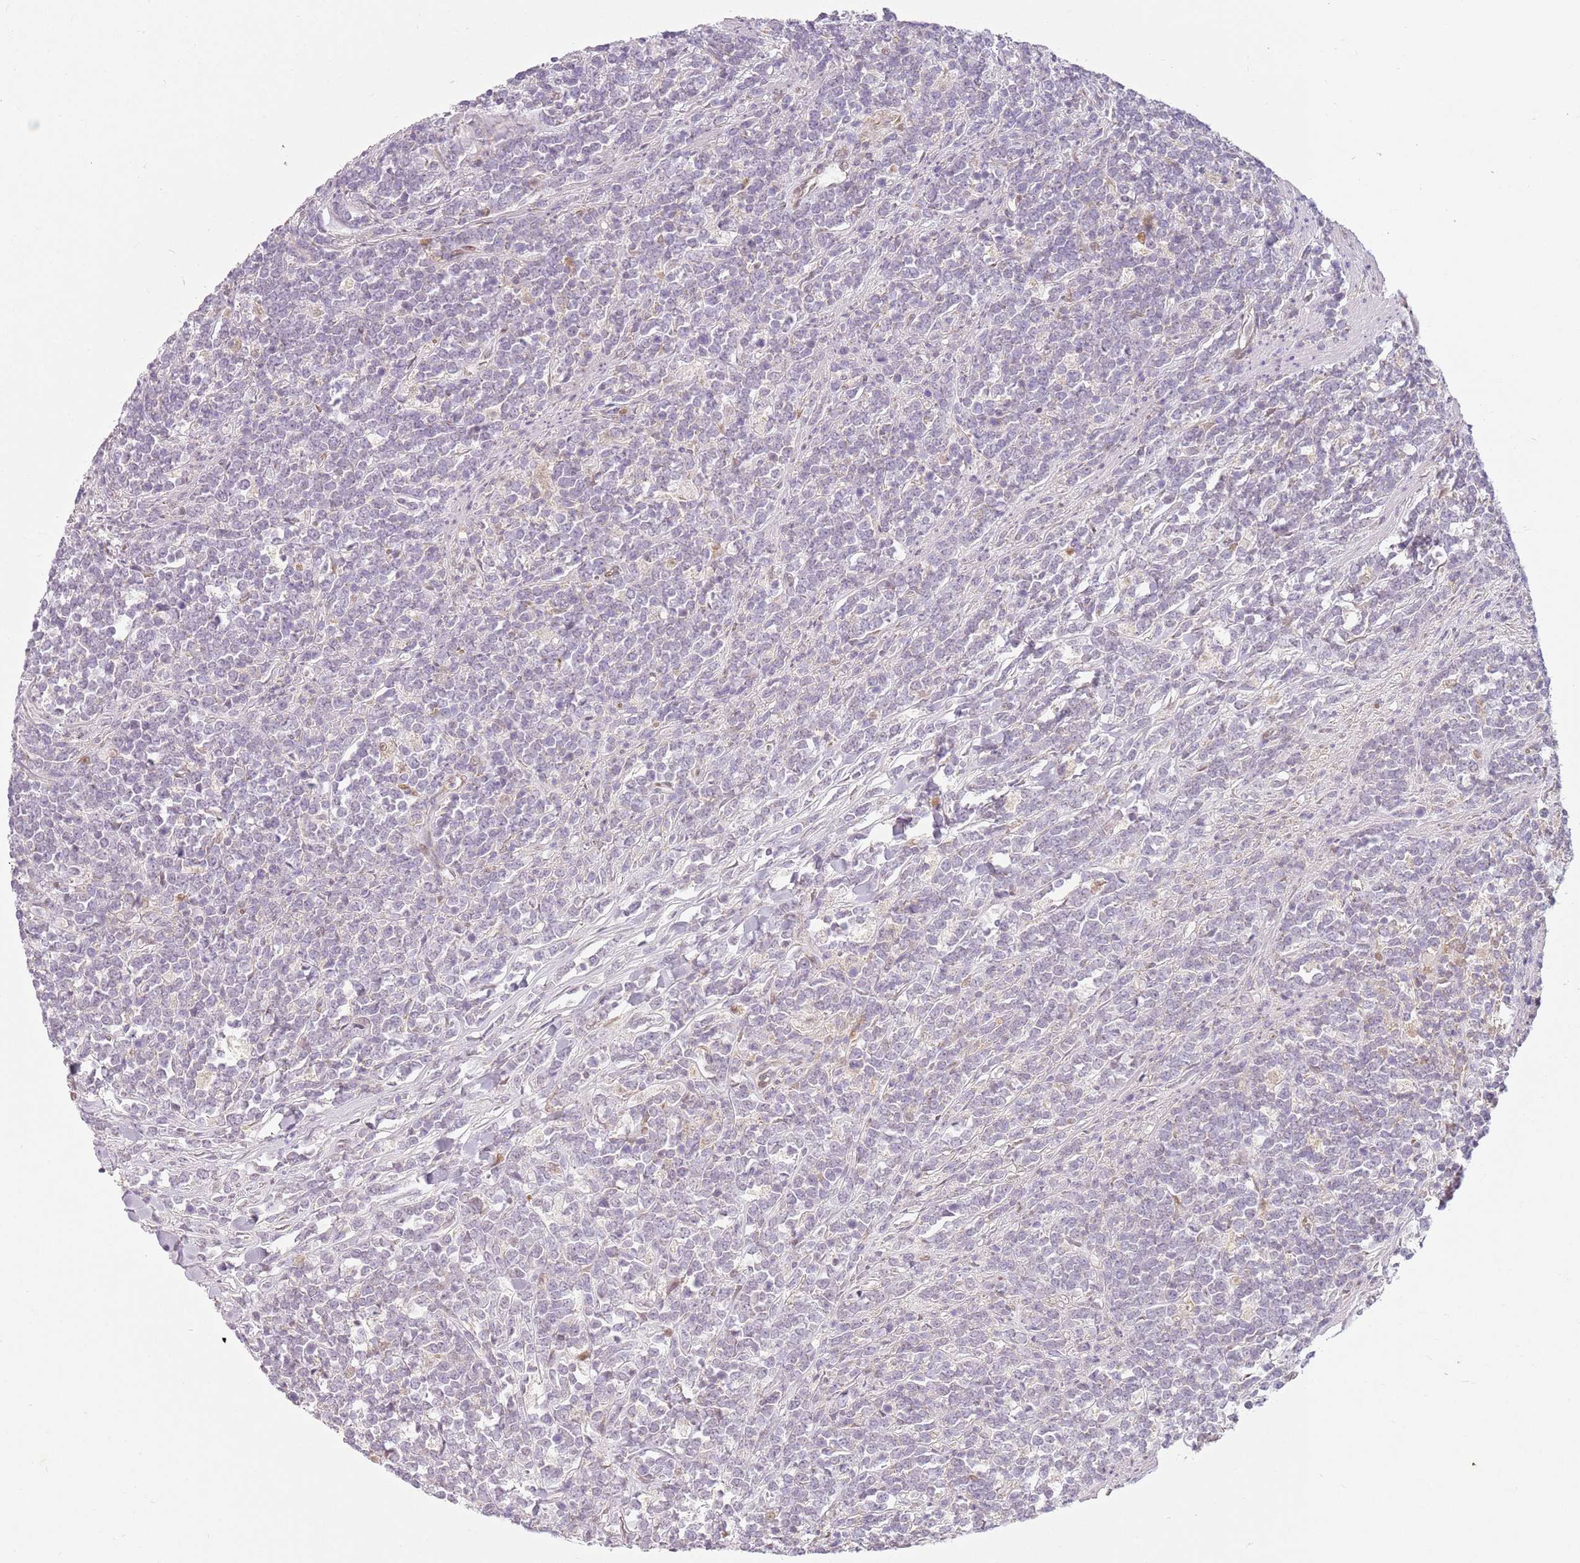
{"staining": {"intensity": "negative", "quantity": "none", "location": "none"}, "tissue": "lymphoma", "cell_type": "Tumor cells", "image_type": "cancer", "snomed": [{"axis": "morphology", "description": "Malignant lymphoma, non-Hodgkin's type, High grade"}, {"axis": "topography", "description": "Small intestine"}, {"axis": "topography", "description": "Colon"}], "caption": "High power microscopy image of an IHC photomicrograph of lymphoma, revealing no significant staining in tumor cells.", "gene": "DEFB116", "patient": {"sex": "male", "age": 8}}